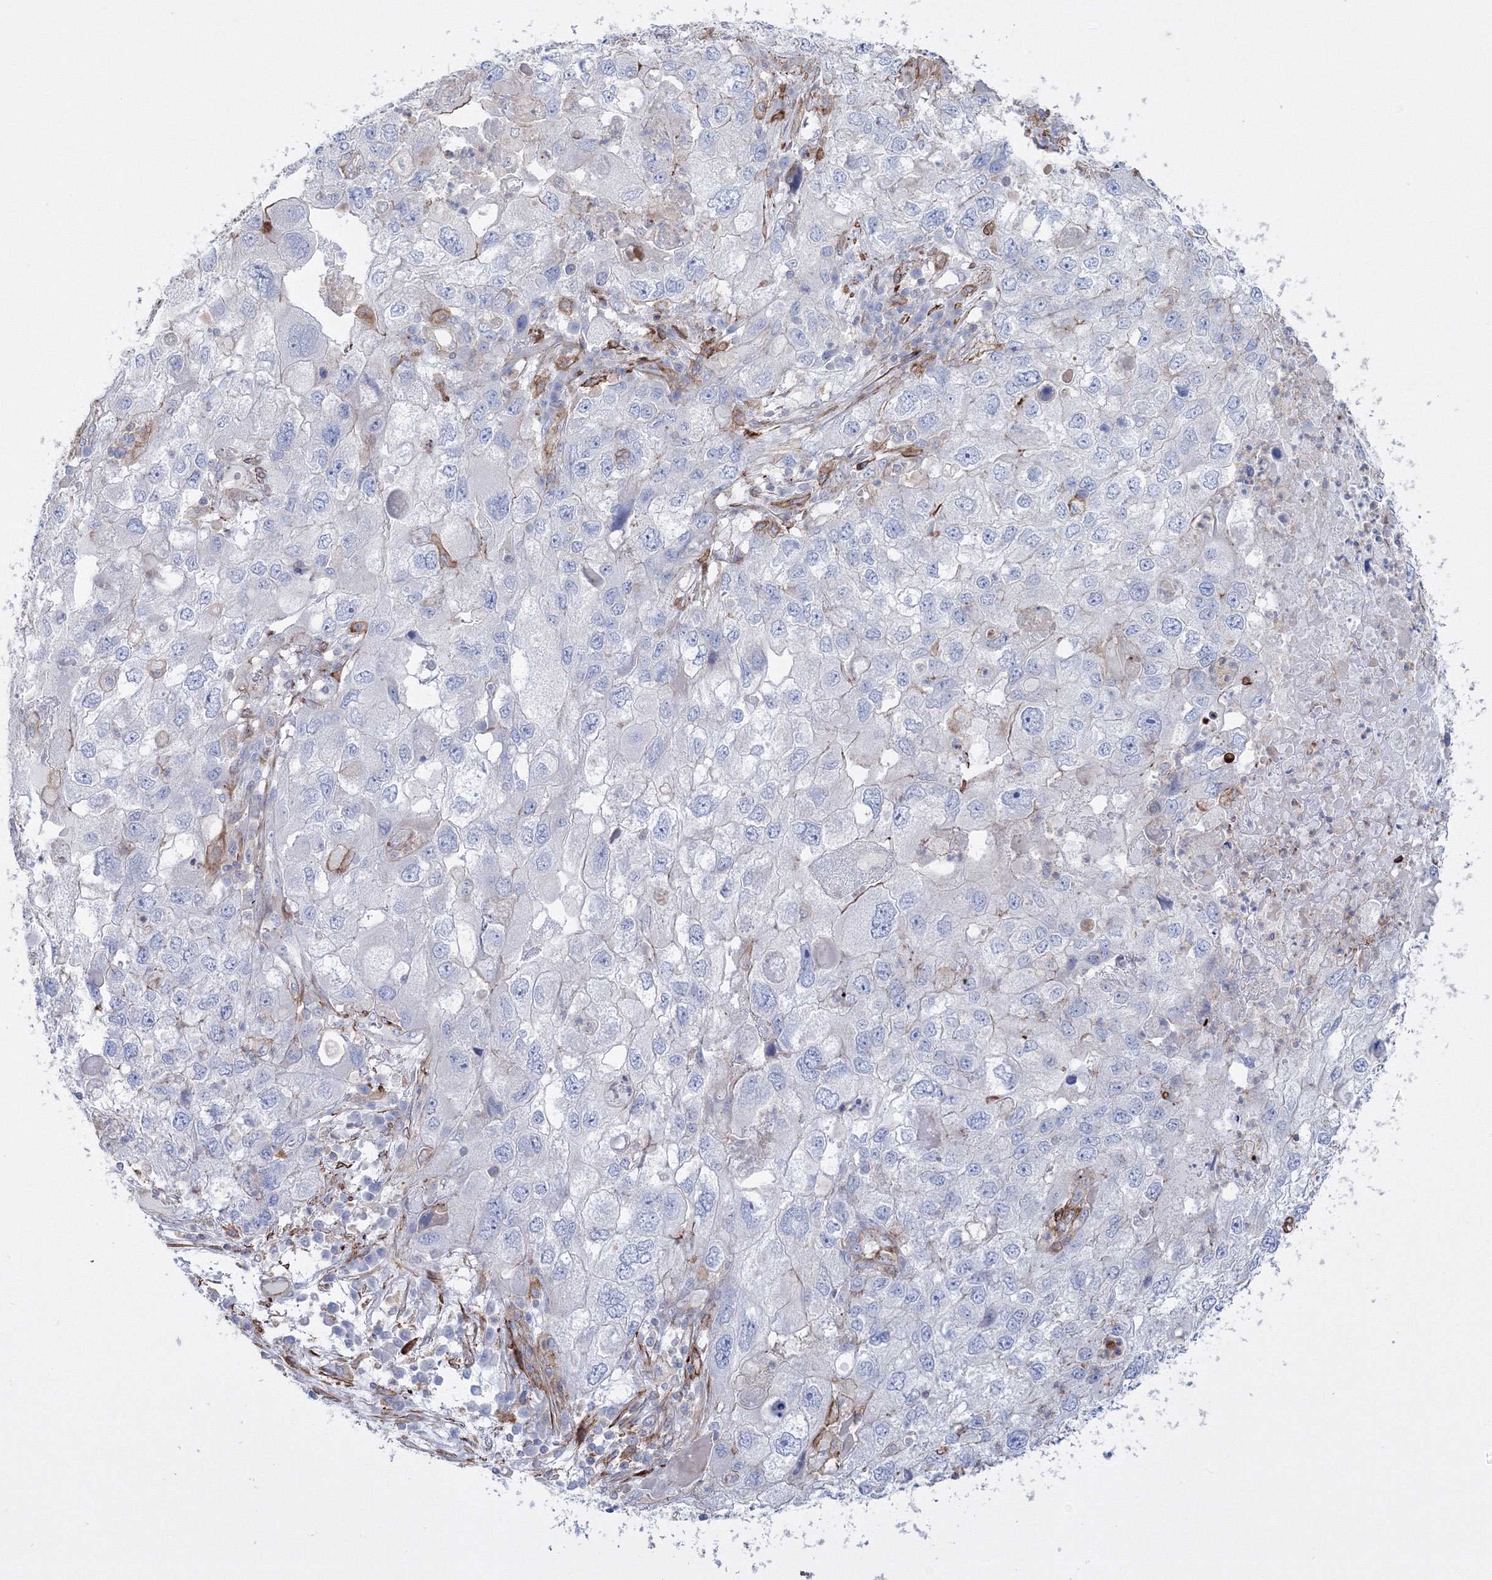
{"staining": {"intensity": "negative", "quantity": "none", "location": "none"}, "tissue": "endometrial cancer", "cell_type": "Tumor cells", "image_type": "cancer", "snomed": [{"axis": "morphology", "description": "Adenocarcinoma, NOS"}, {"axis": "topography", "description": "Endometrium"}], "caption": "Tumor cells are negative for brown protein staining in adenocarcinoma (endometrial). (Brightfield microscopy of DAB IHC at high magnification).", "gene": "GPR82", "patient": {"sex": "female", "age": 49}}